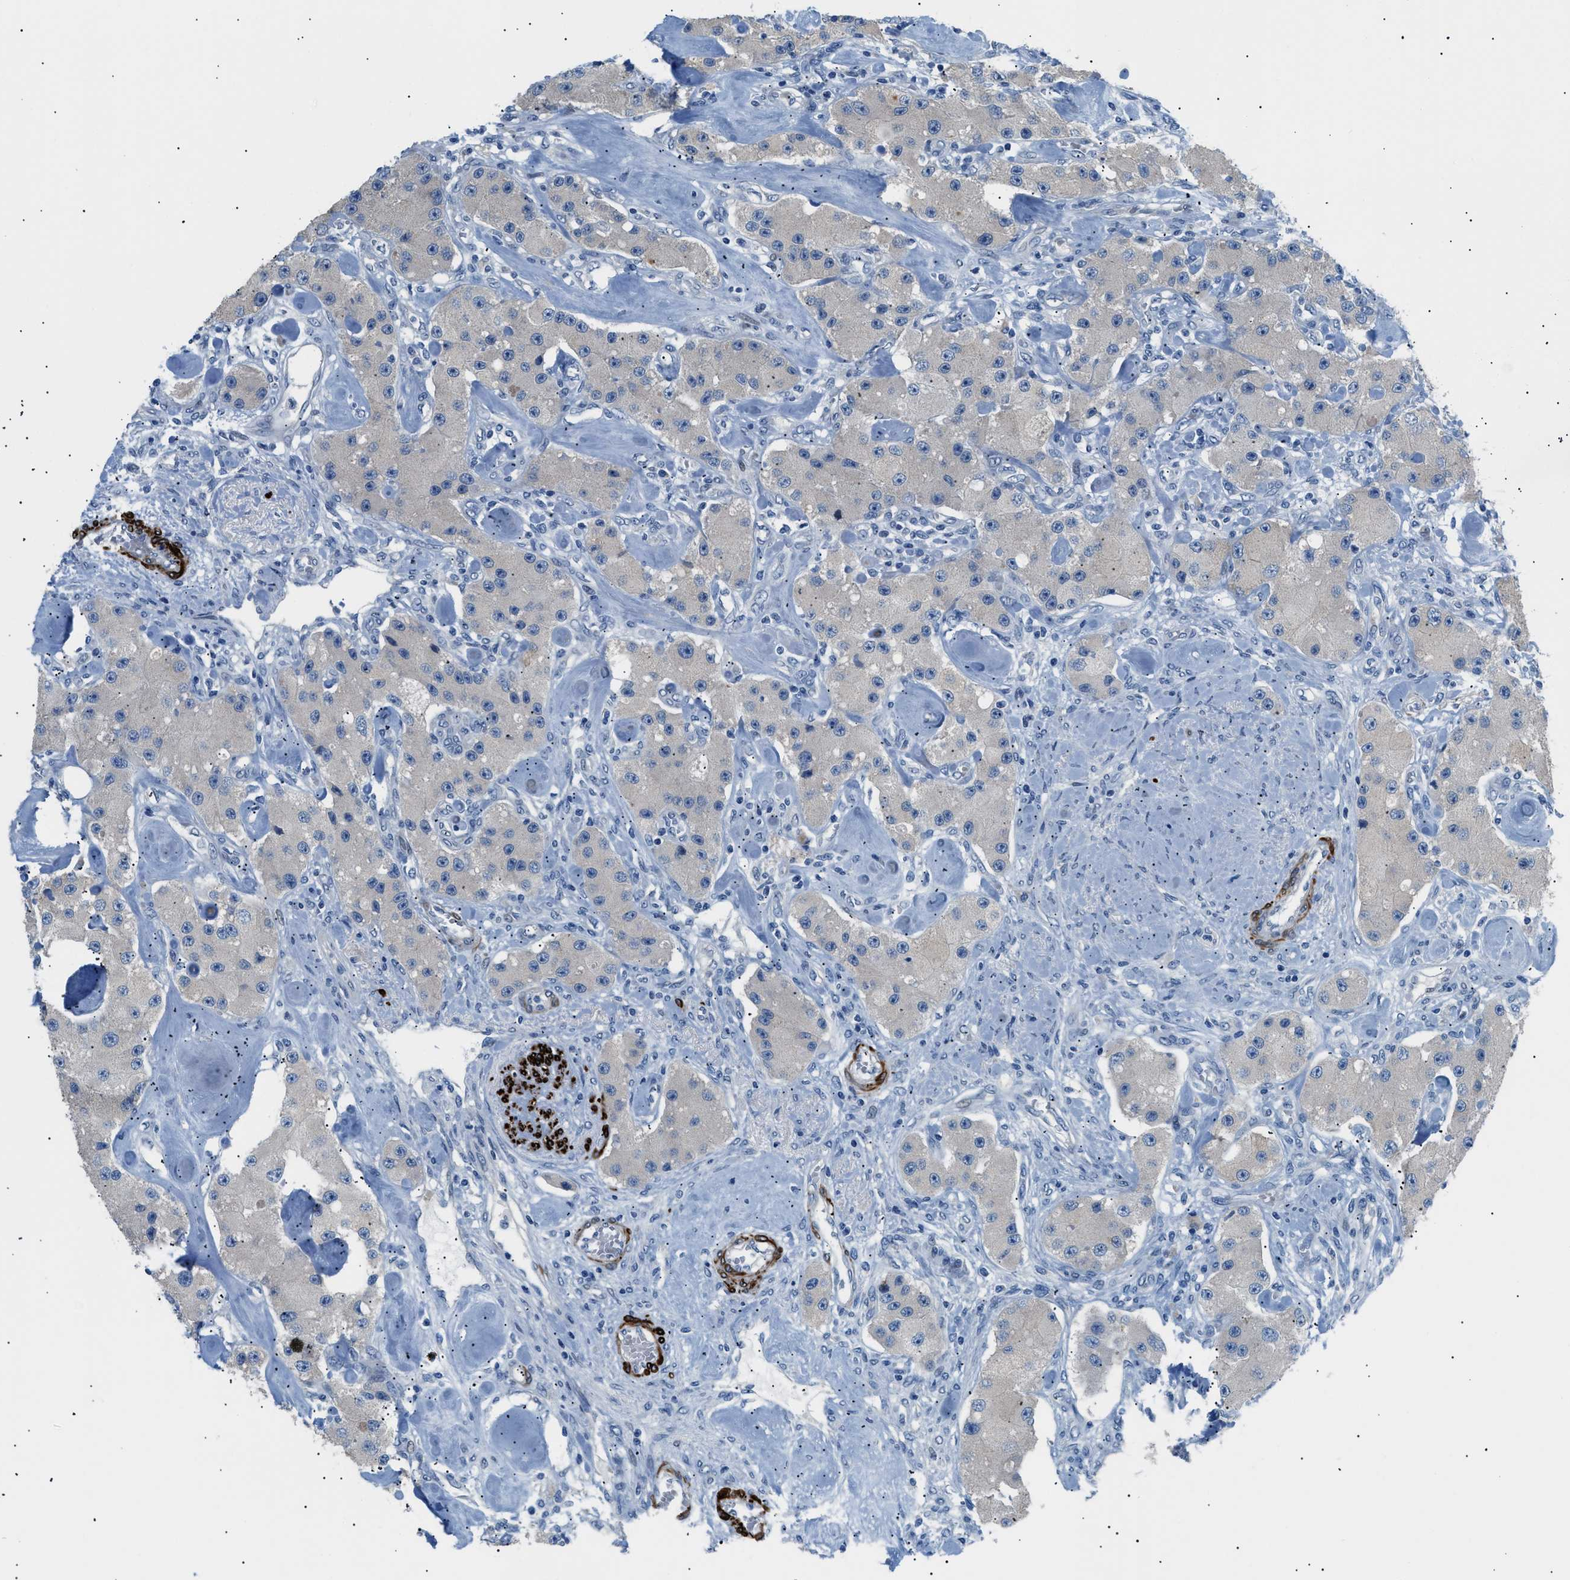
{"staining": {"intensity": "negative", "quantity": "none", "location": "none"}, "tissue": "carcinoid", "cell_type": "Tumor cells", "image_type": "cancer", "snomed": [{"axis": "morphology", "description": "Carcinoid, malignant, NOS"}, {"axis": "topography", "description": "Pancreas"}], "caption": "Protein analysis of carcinoid demonstrates no significant expression in tumor cells.", "gene": "ICA1", "patient": {"sex": "male", "age": 41}}